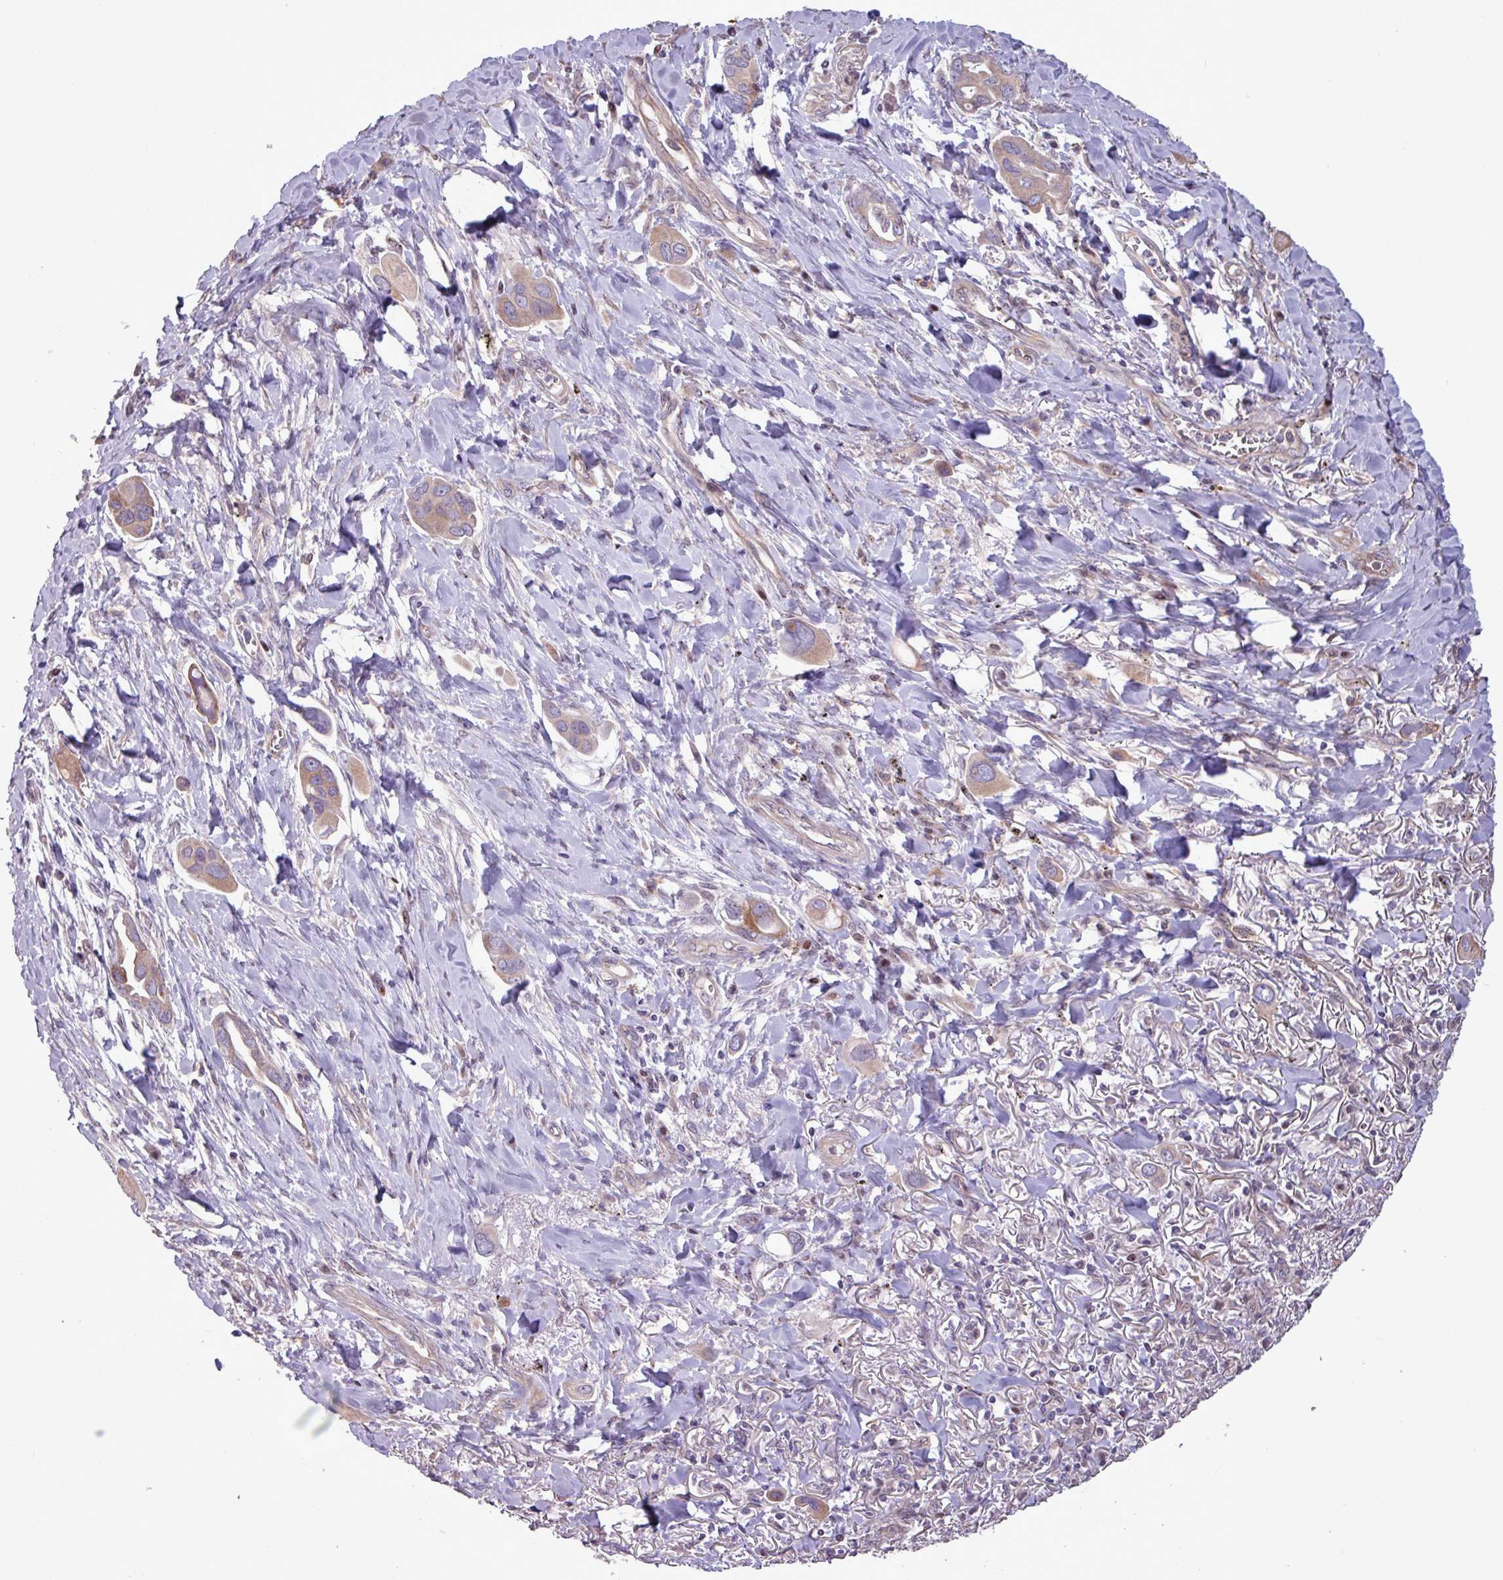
{"staining": {"intensity": "weak", "quantity": ">75%", "location": "cytoplasmic/membranous"}, "tissue": "lung cancer", "cell_type": "Tumor cells", "image_type": "cancer", "snomed": [{"axis": "morphology", "description": "Adenocarcinoma, NOS"}, {"axis": "topography", "description": "Lung"}], "caption": "Protein expression analysis of human lung adenocarcinoma reveals weak cytoplasmic/membranous positivity in approximately >75% of tumor cells.", "gene": "PDPR", "patient": {"sex": "male", "age": 76}}